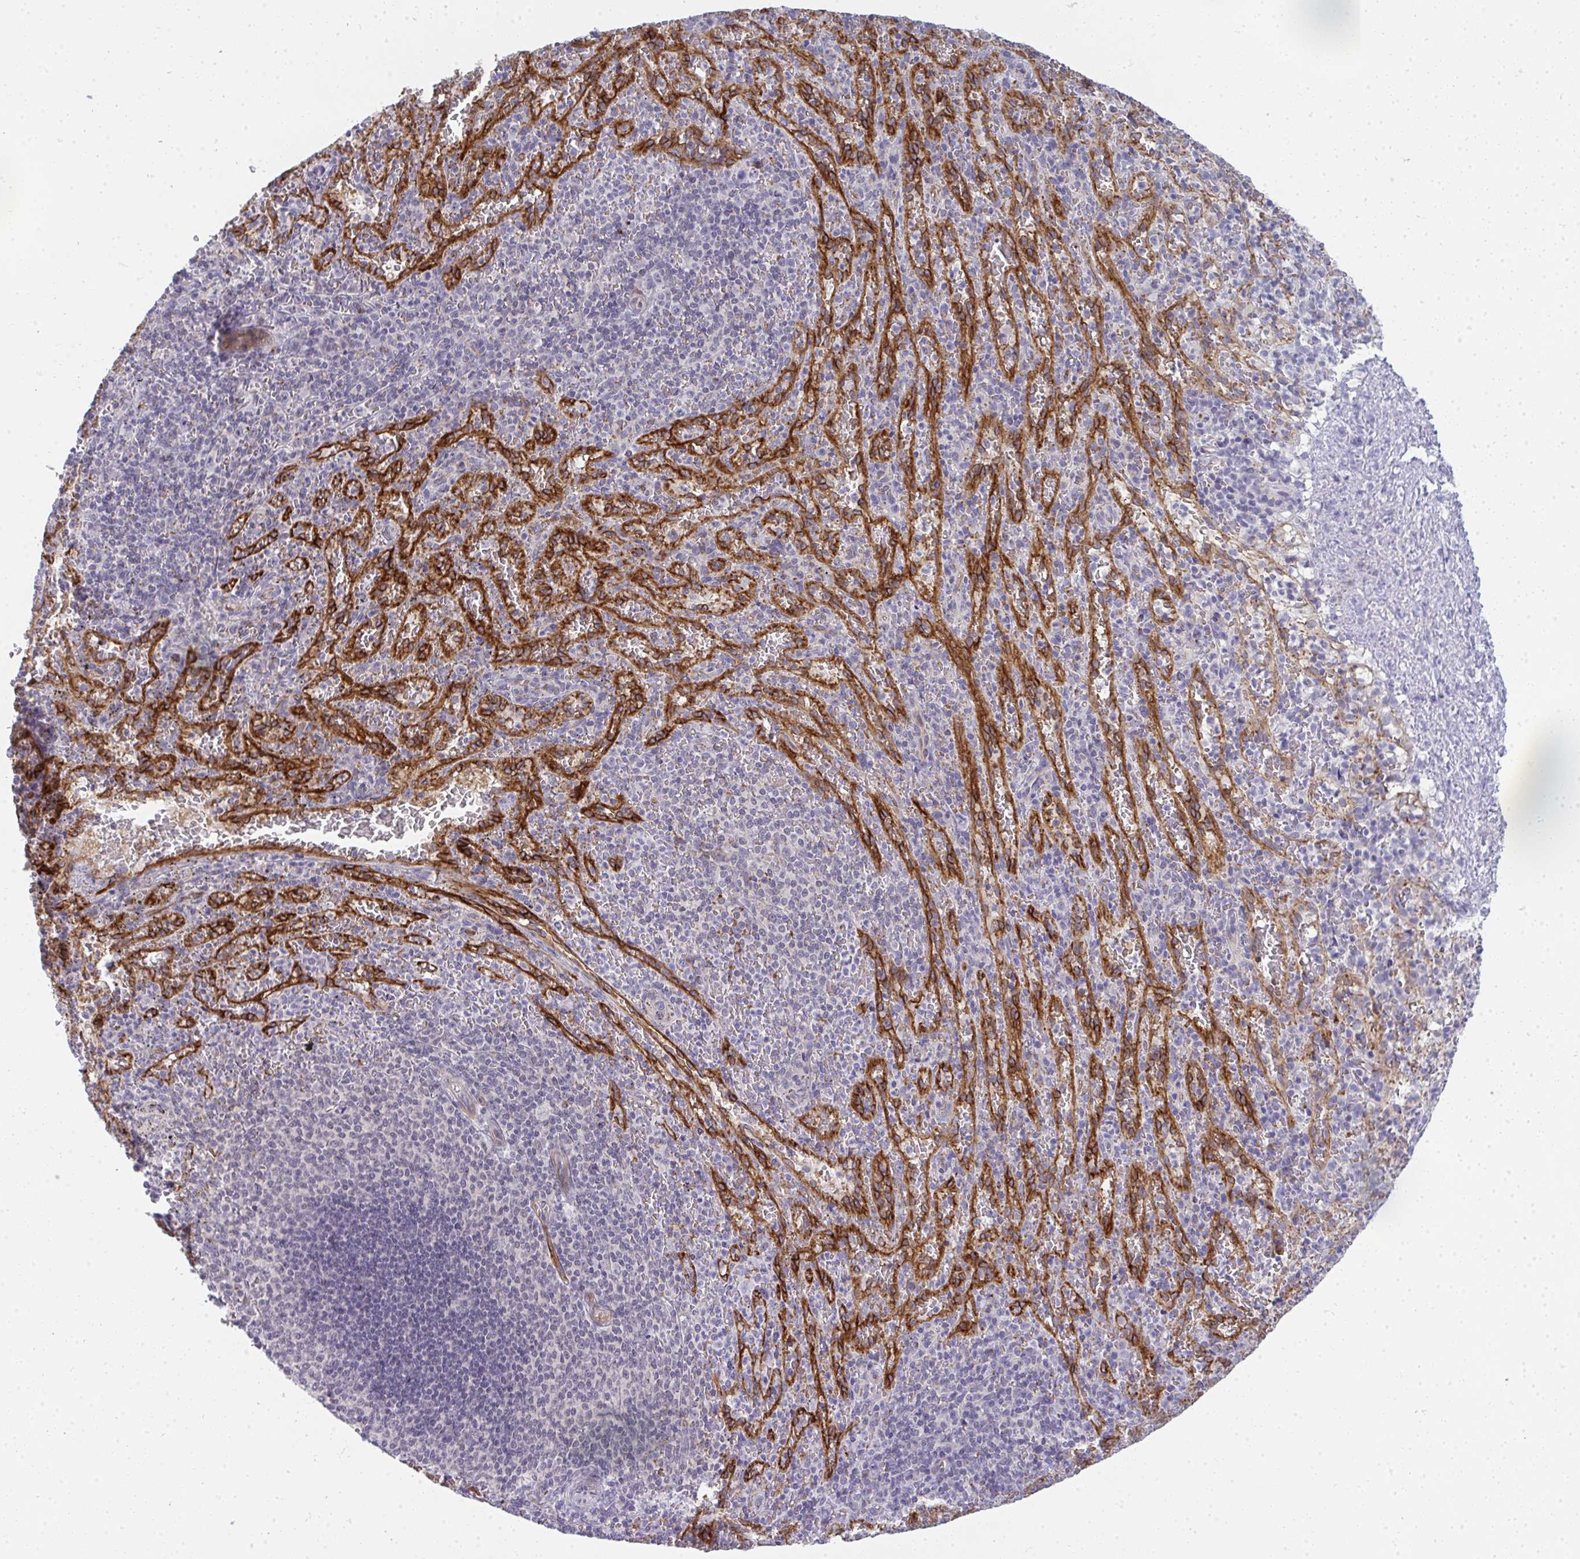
{"staining": {"intensity": "negative", "quantity": "none", "location": "none"}, "tissue": "spleen", "cell_type": "Cells in red pulp", "image_type": "normal", "snomed": [{"axis": "morphology", "description": "Normal tissue, NOS"}, {"axis": "topography", "description": "Spleen"}], "caption": "Histopathology image shows no significant protein positivity in cells in red pulp of unremarkable spleen. (DAB IHC visualized using brightfield microscopy, high magnification).", "gene": "TMEM82", "patient": {"sex": "male", "age": 57}}